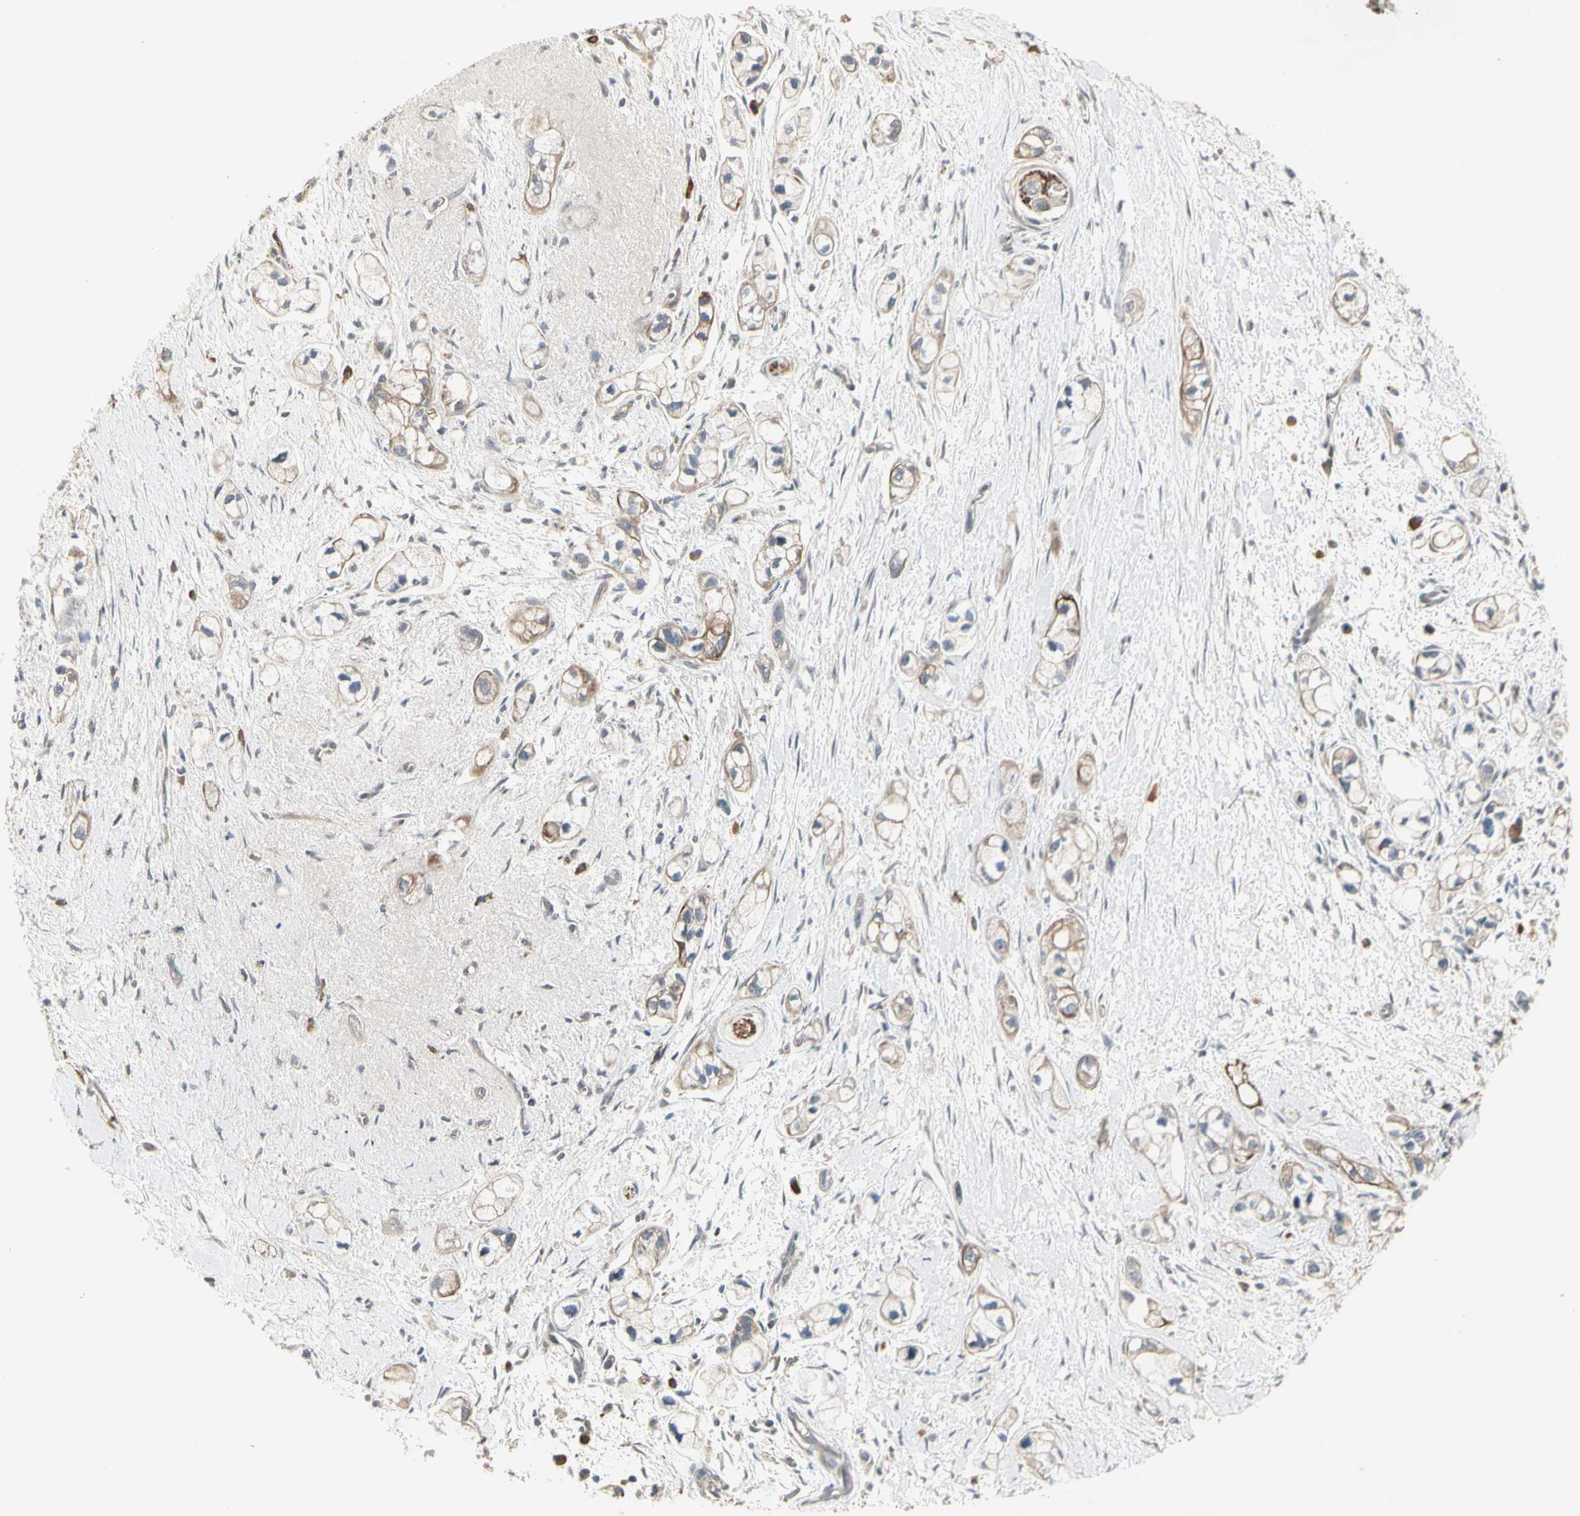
{"staining": {"intensity": "moderate", "quantity": "<25%", "location": "cytoplasmic/membranous"}, "tissue": "pancreatic cancer", "cell_type": "Tumor cells", "image_type": "cancer", "snomed": [{"axis": "morphology", "description": "Adenocarcinoma, NOS"}, {"axis": "topography", "description": "Pancreas"}], "caption": "Tumor cells exhibit low levels of moderate cytoplasmic/membranous expression in about <25% of cells in pancreatic adenocarcinoma. (DAB = brown stain, brightfield microscopy at high magnification).", "gene": "ATG4C", "patient": {"sex": "male", "age": 74}}